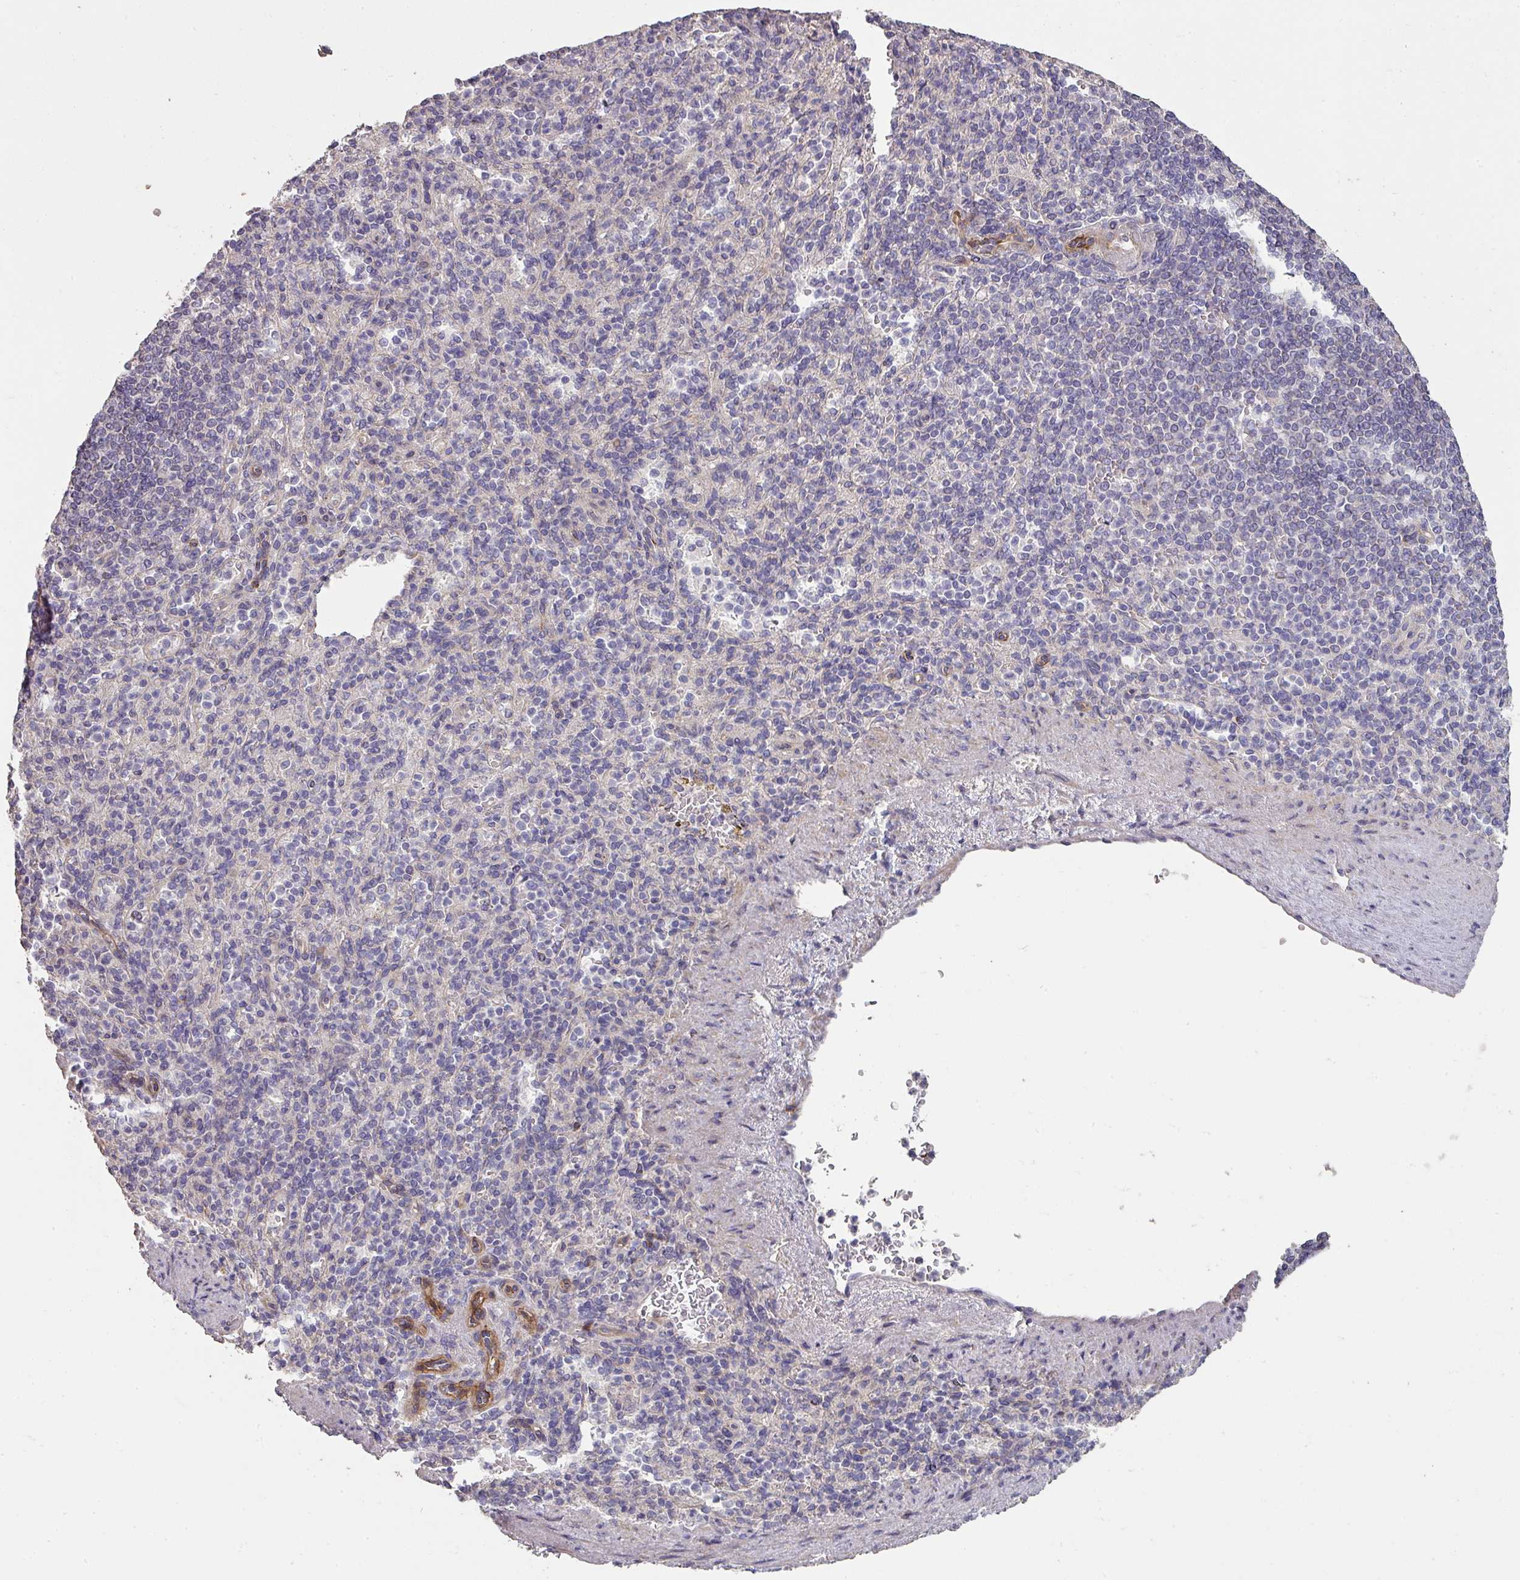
{"staining": {"intensity": "negative", "quantity": "none", "location": "none"}, "tissue": "spleen", "cell_type": "Cells in red pulp", "image_type": "normal", "snomed": [{"axis": "morphology", "description": "Normal tissue, NOS"}, {"axis": "topography", "description": "Spleen"}], "caption": "The histopathology image demonstrates no staining of cells in red pulp in unremarkable spleen.", "gene": "PCDH1", "patient": {"sex": "female", "age": 74}}